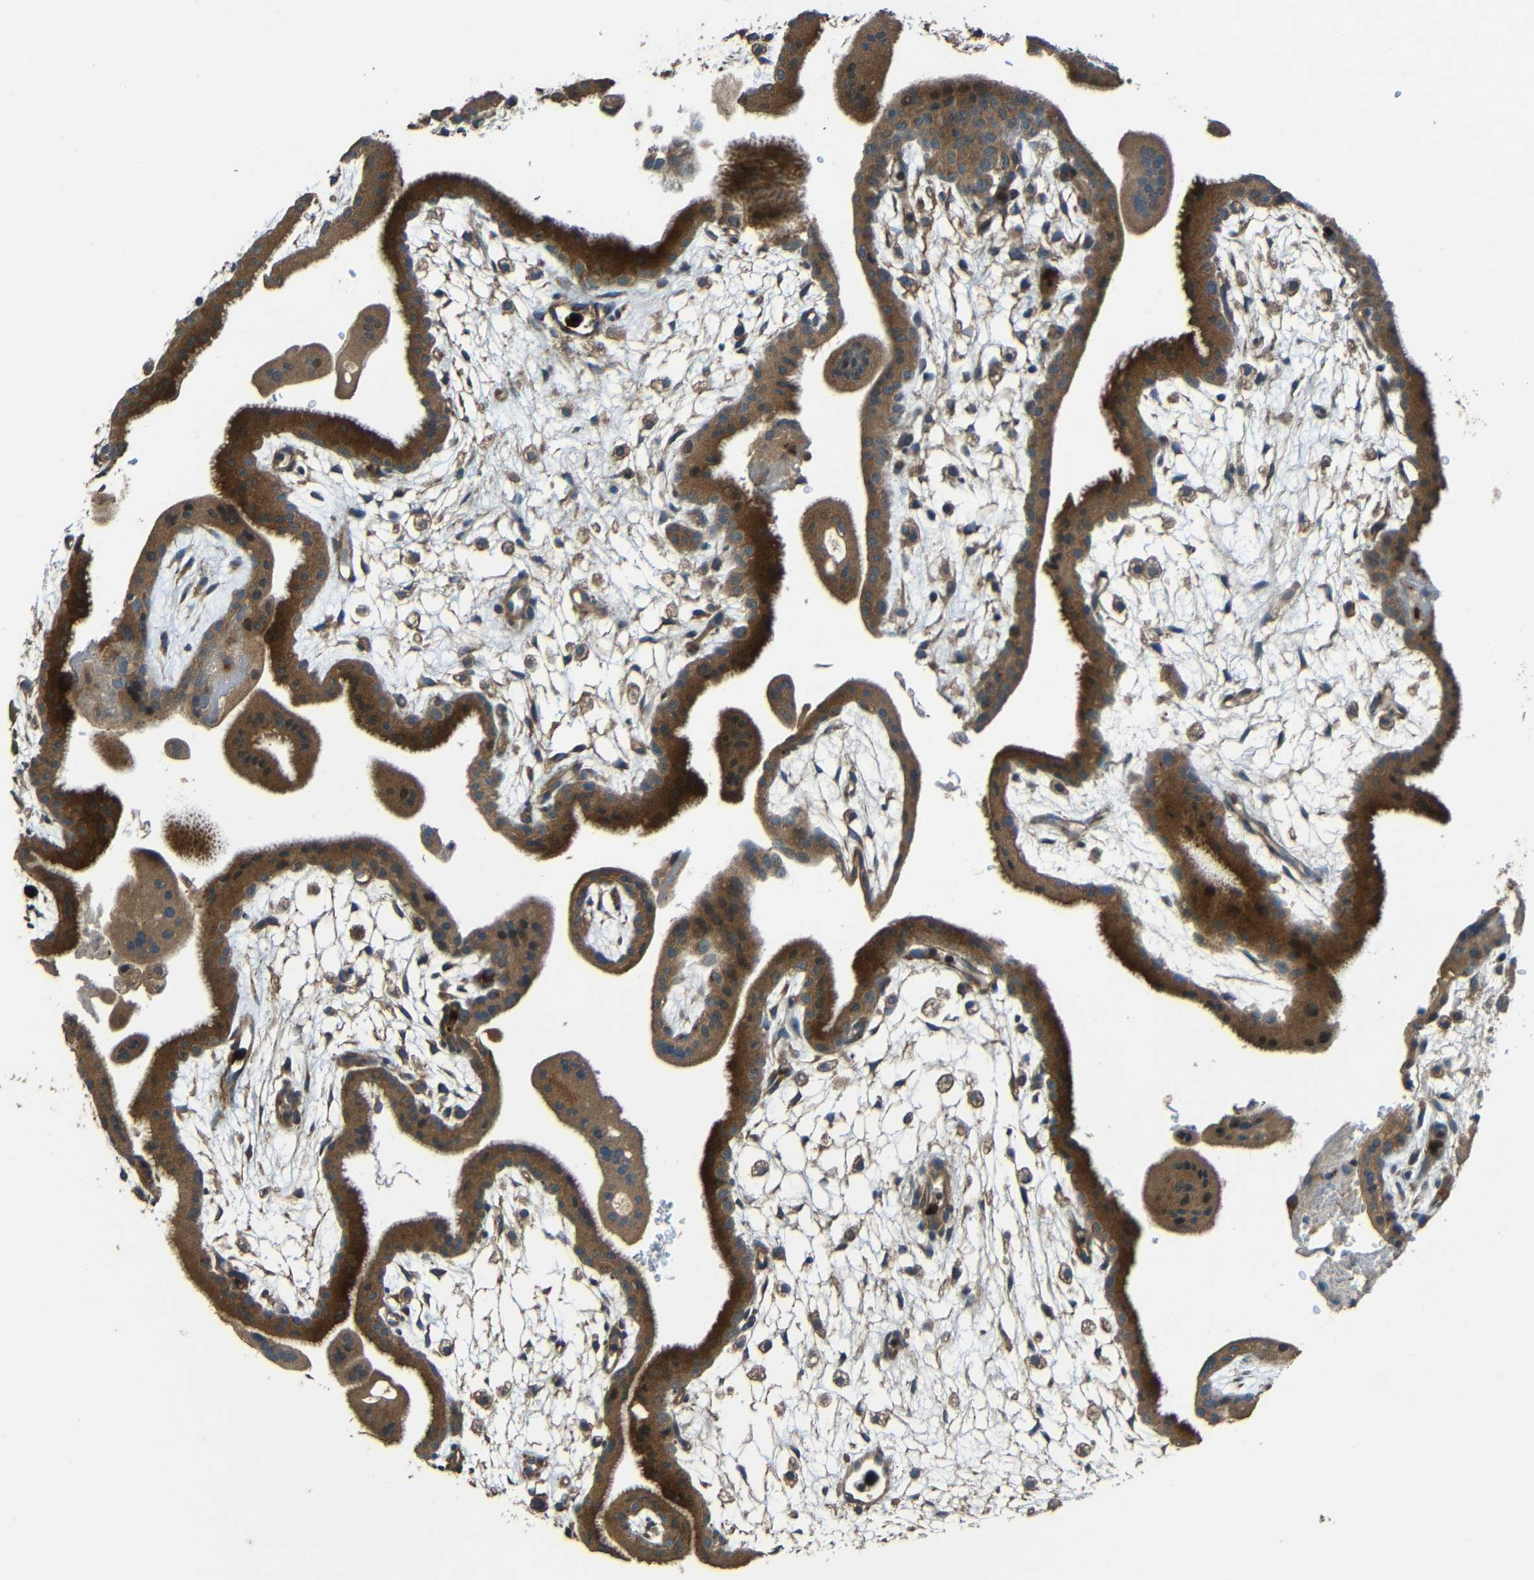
{"staining": {"intensity": "strong", "quantity": ">75%", "location": "cytoplasmic/membranous"}, "tissue": "placenta", "cell_type": "Trophoblastic cells", "image_type": "normal", "snomed": [{"axis": "morphology", "description": "Normal tissue, NOS"}, {"axis": "topography", "description": "Placenta"}], "caption": "Trophoblastic cells reveal high levels of strong cytoplasmic/membranous positivity in approximately >75% of cells in benign placenta.", "gene": "ACACA", "patient": {"sex": "female", "age": 35}}